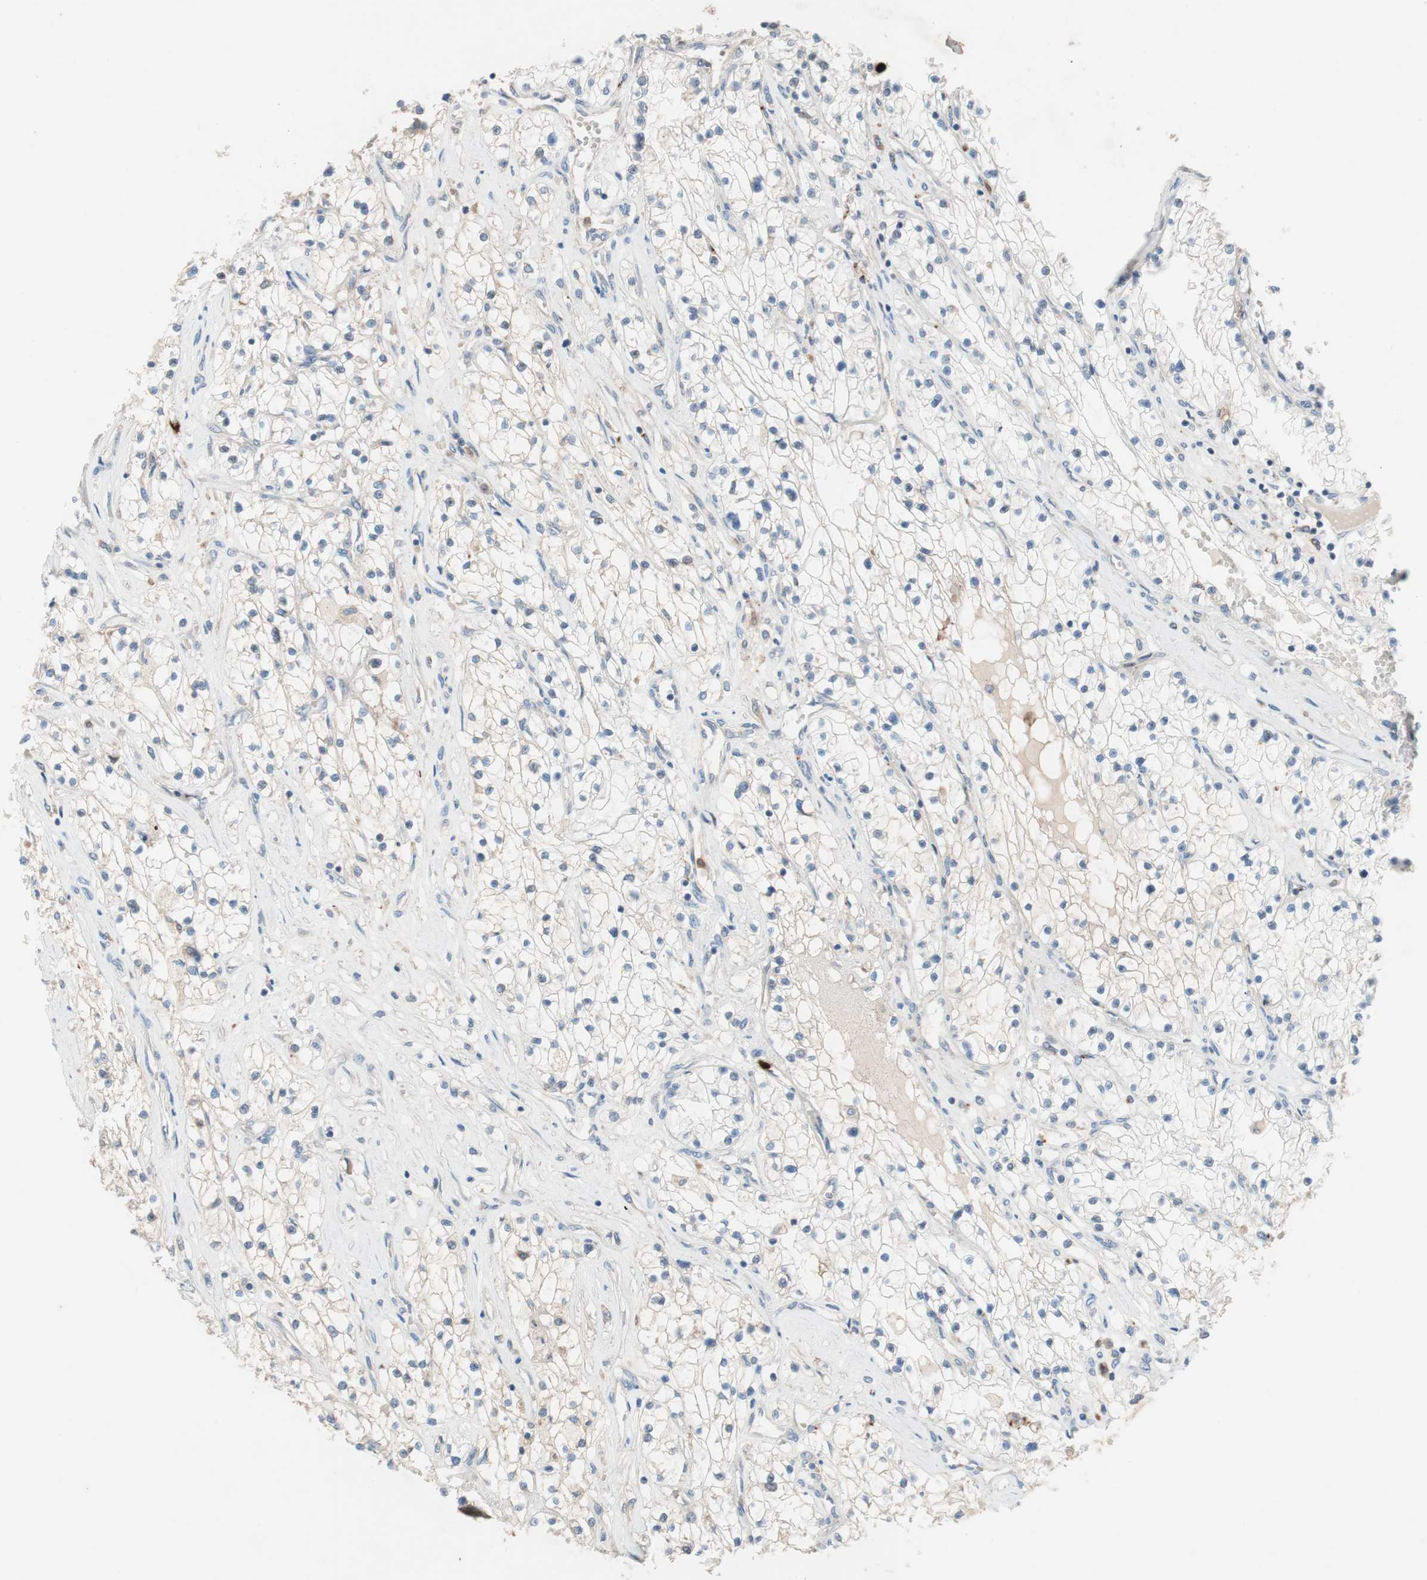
{"staining": {"intensity": "negative", "quantity": "none", "location": "none"}, "tissue": "renal cancer", "cell_type": "Tumor cells", "image_type": "cancer", "snomed": [{"axis": "morphology", "description": "Adenocarcinoma, NOS"}, {"axis": "topography", "description": "Kidney"}], "caption": "This is a image of IHC staining of renal cancer (adenocarcinoma), which shows no expression in tumor cells.", "gene": "CLEC4D", "patient": {"sex": "male", "age": 68}}